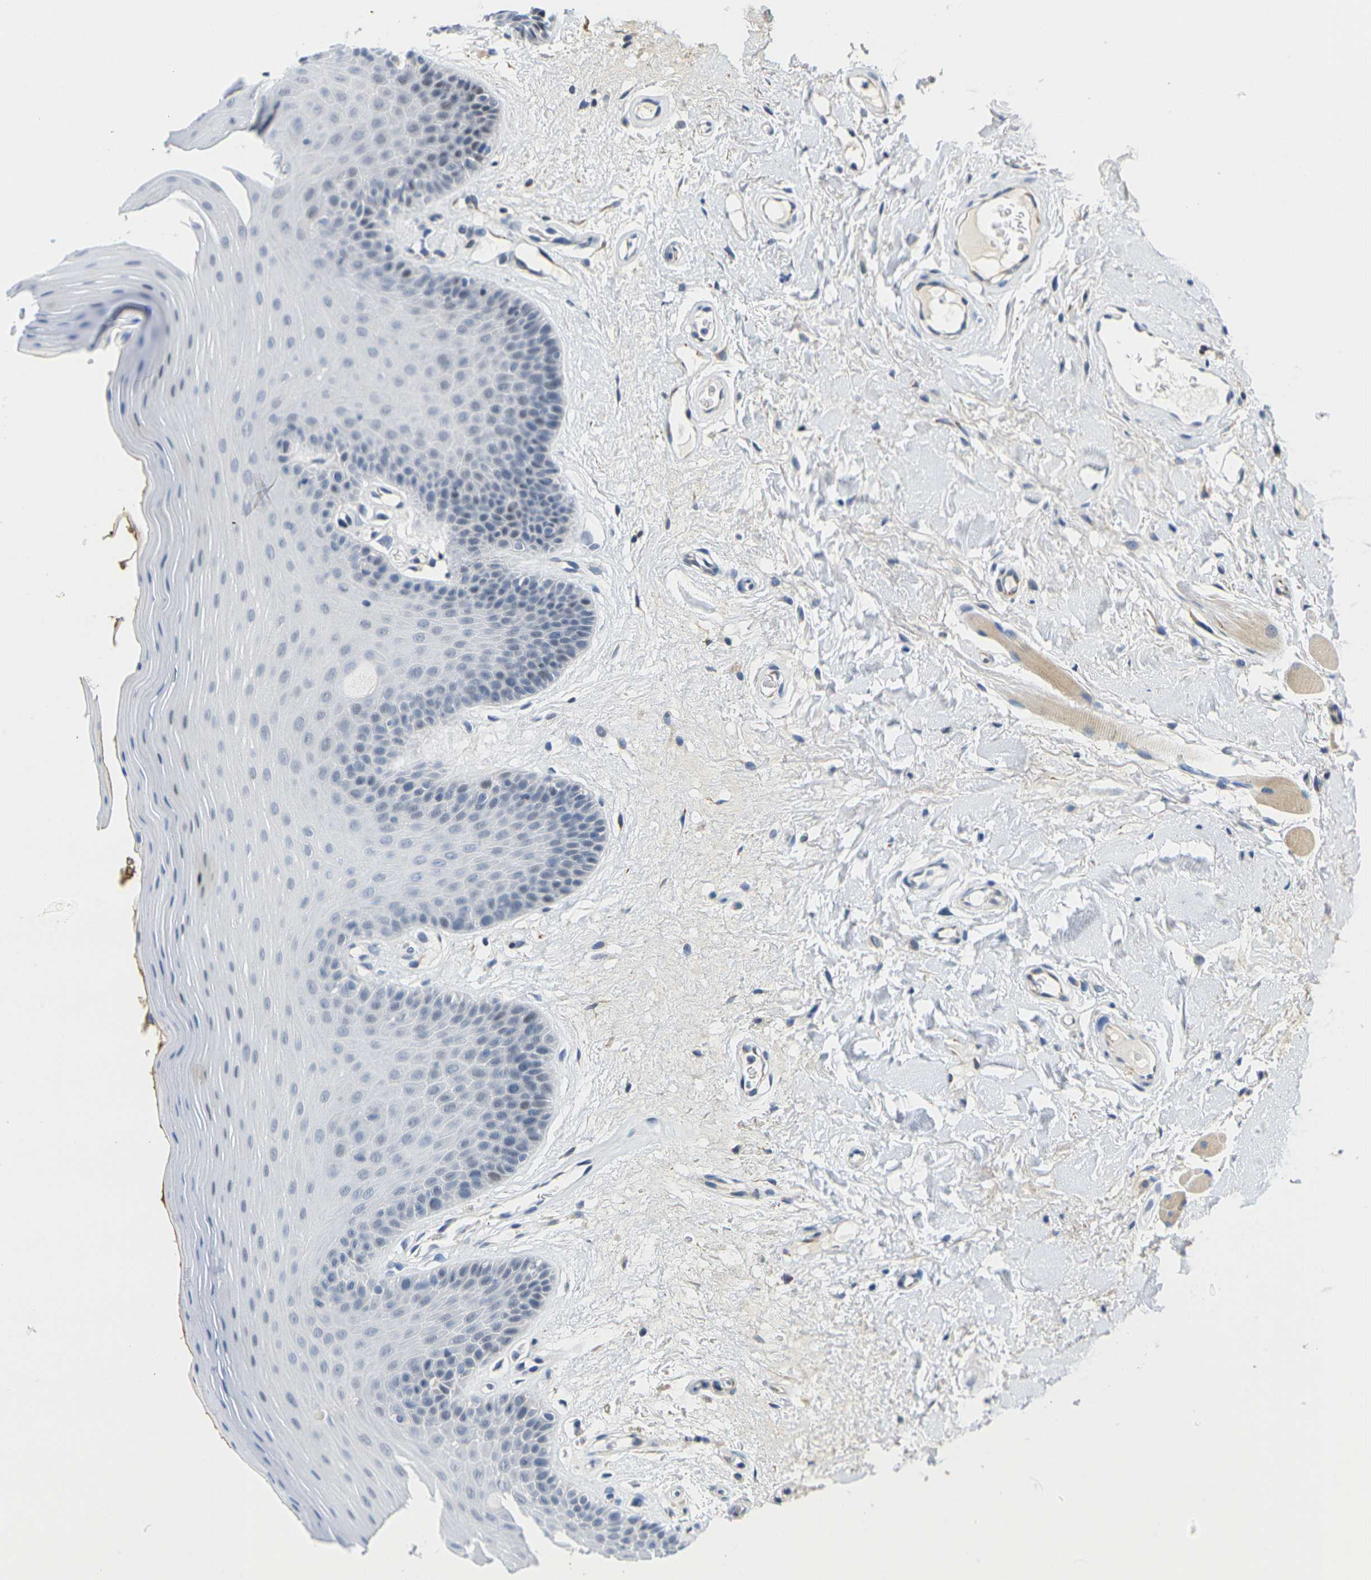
{"staining": {"intensity": "weak", "quantity": "<25%", "location": "nuclear"}, "tissue": "oral mucosa", "cell_type": "Squamous epithelial cells", "image_type": "normal", "snomed": [{"axis": "morphology", "description": "Normal tissue, NOS"}, {"axis": "morphology", "description": "Squamous cell carcinoma, NOS"}, {"axis": "topography", "description": "Skeletal muscle"}, {"axis": "topography", "description": "Adipose tissue"}, {"axis": "topography", "description": "Vascular tissue"}, {"axis": "topography", "description": "Oral tissue"}, {"axis": "topography", "description": "Peripheral nerve tissue"}, {"axis": "topography", "description": "Head-Neck"}], "caption": "There is no significant staining in squamous epithelial cells of oral mucosa.", "gene": "OTOF", "patient": {"sex": "male", "age": 71}}